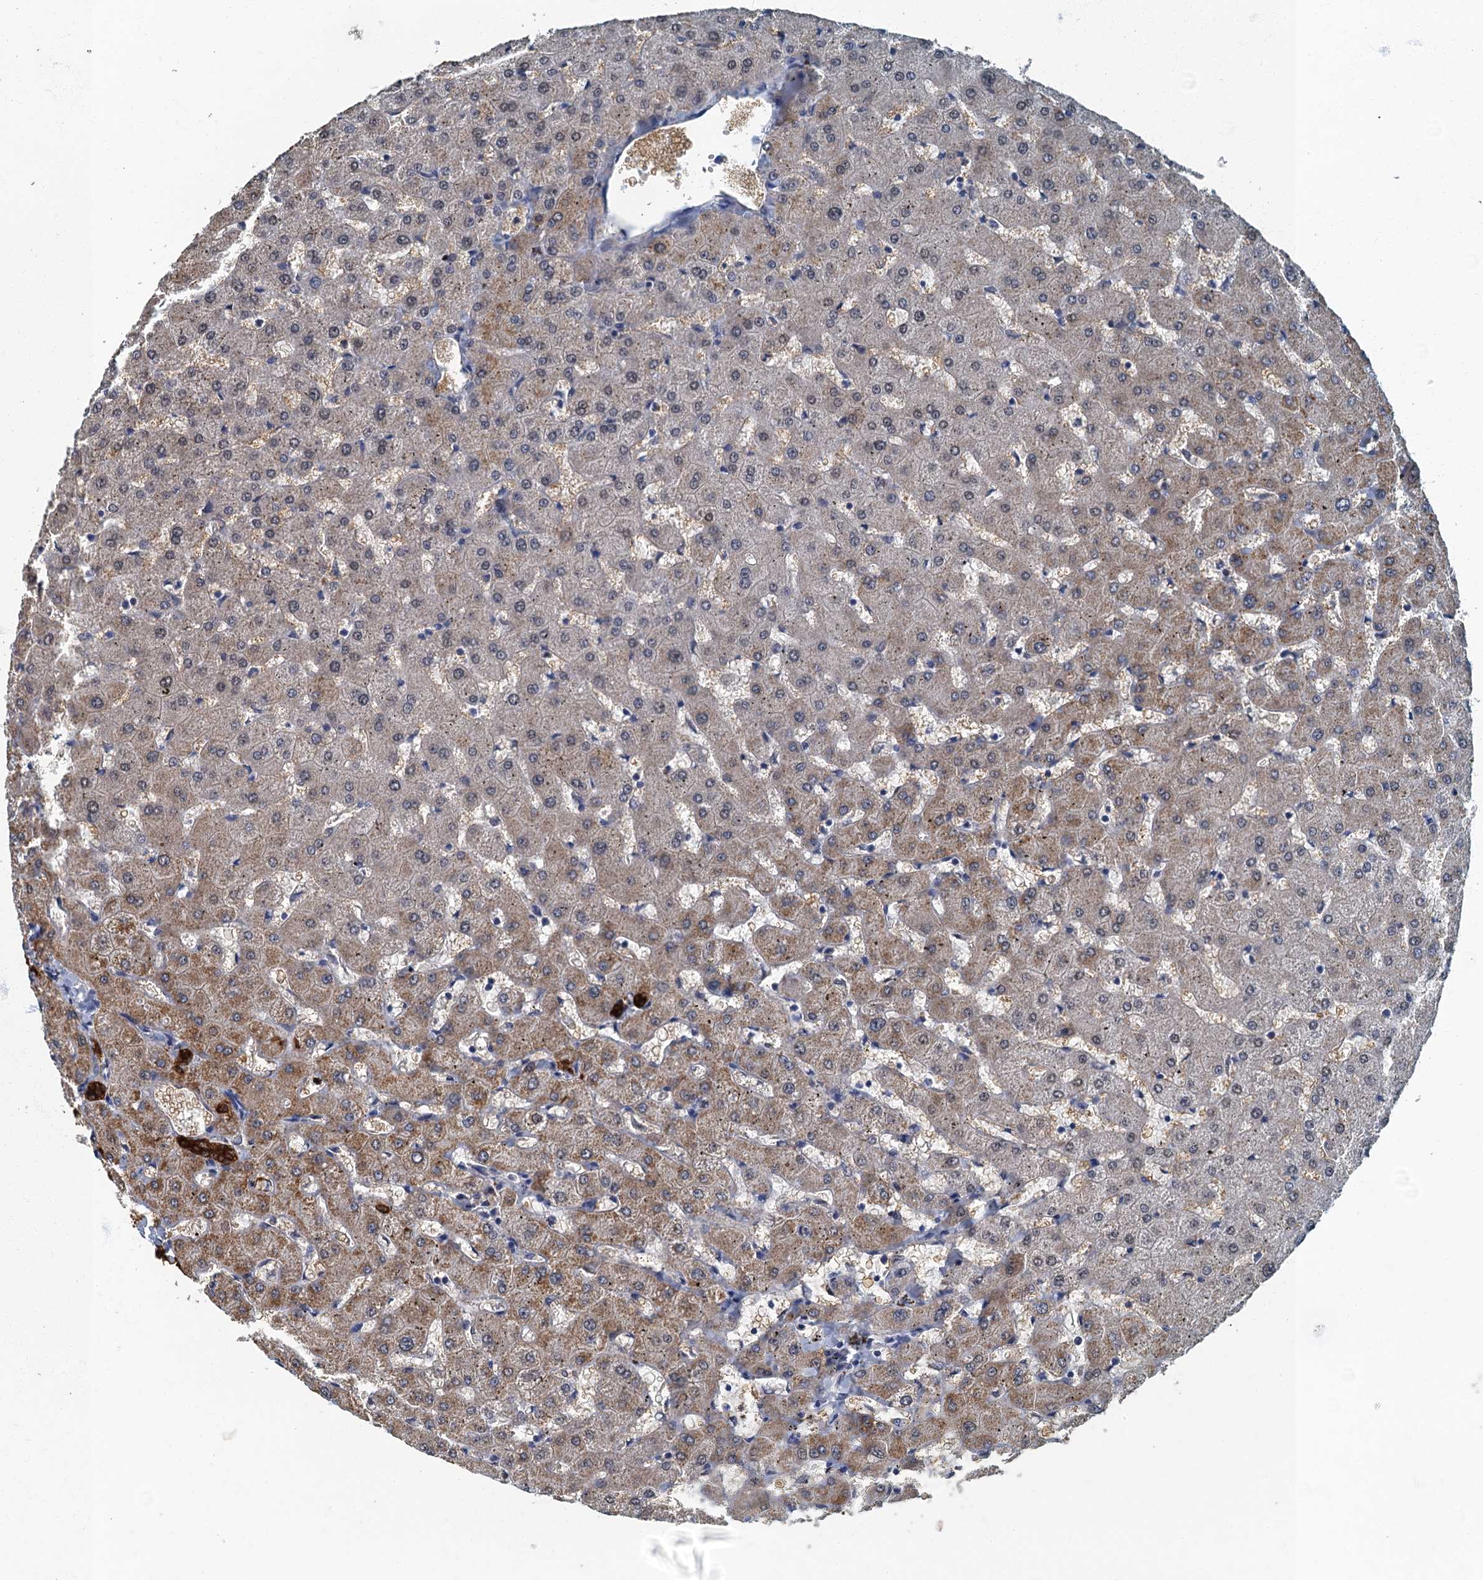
{"staining": {"intensity": "strong", "quantity": ">75%", "location": "cytoplasmic/membranous"}, "tissue": "liver", "cell_type": "Cholangiocytes", "image_type": "normal", "snomed": [{"axis": "morphology", "description": "Normal tissue, NOS"}, {"axis": "topography", "description": "Liver"}], "caption": "Liver stained for a protein displays strong cytoplasmic/membranous positivity in cholangiocytes. (DAB IHC with brightfield microscopy, high magnification).", "gene": "GADL1", "patient": {"sex": "female", "age": 63}}